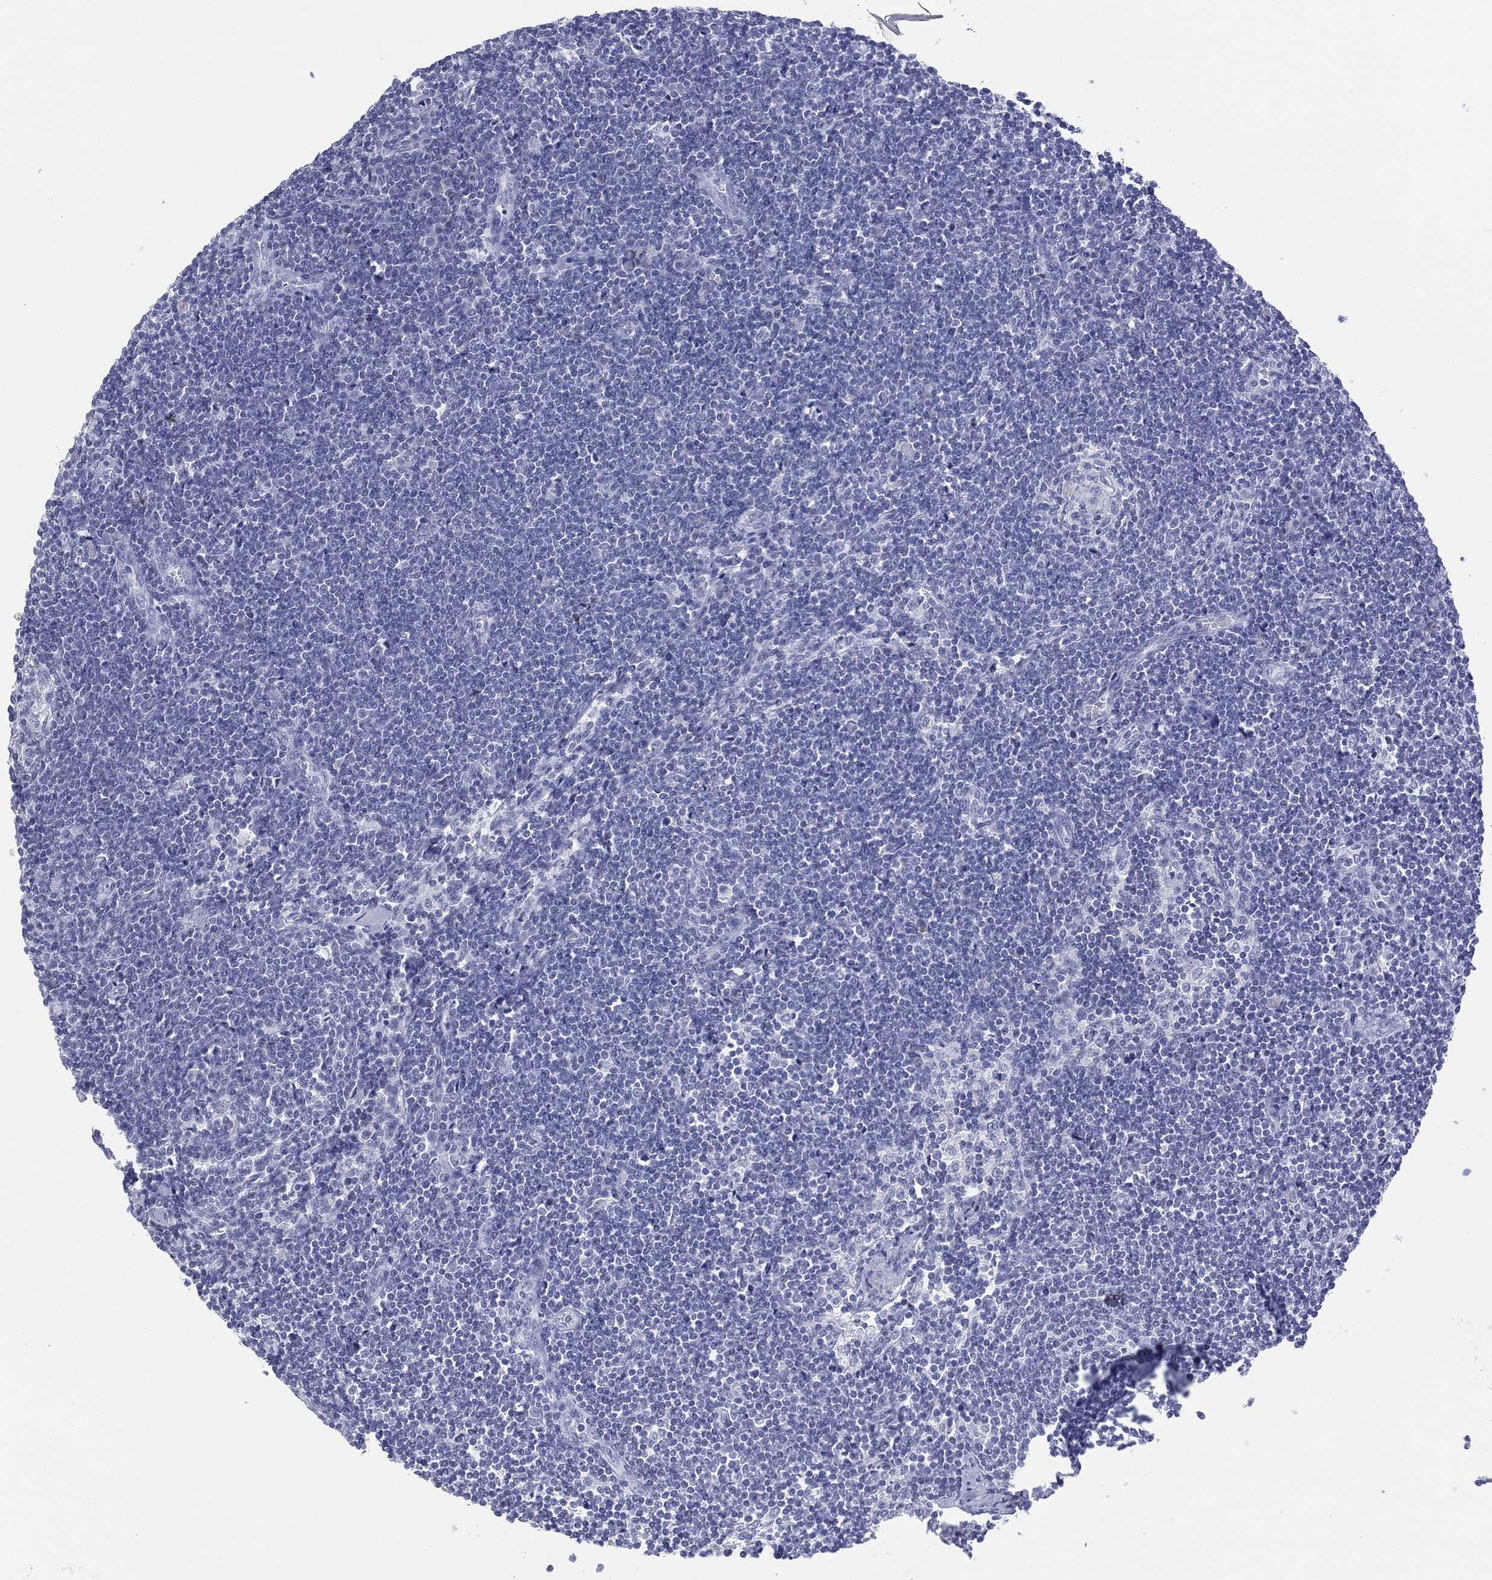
{"staining": {"intensity": "negative", "quantity": "none", "location": "none"}, "tissue": "lymph node", "cell_type": "Non-germinal center cells", "image_type": "normal", "snomed": [{"axis": "morphology", "description": "Normal tissue, NOS"}, {"axis": "morphology", "description": "Adenocarcinoma, NOS"}, {"axis": "topography", "description": "Lymph node"}, {"axis": "topography", "description": "Pancreas"}], "caption": "IHC micrograph of unremarkable lymph node: lymph node stained with DAB (3,3'-diaminobenzidine) demonstrates no significant protein staining in non-germinal center cells. (DAB immunohistochemistry (IHC), high magnification).", "gene": "UTF1", "patient": {"sex": "female", "age": 58}}